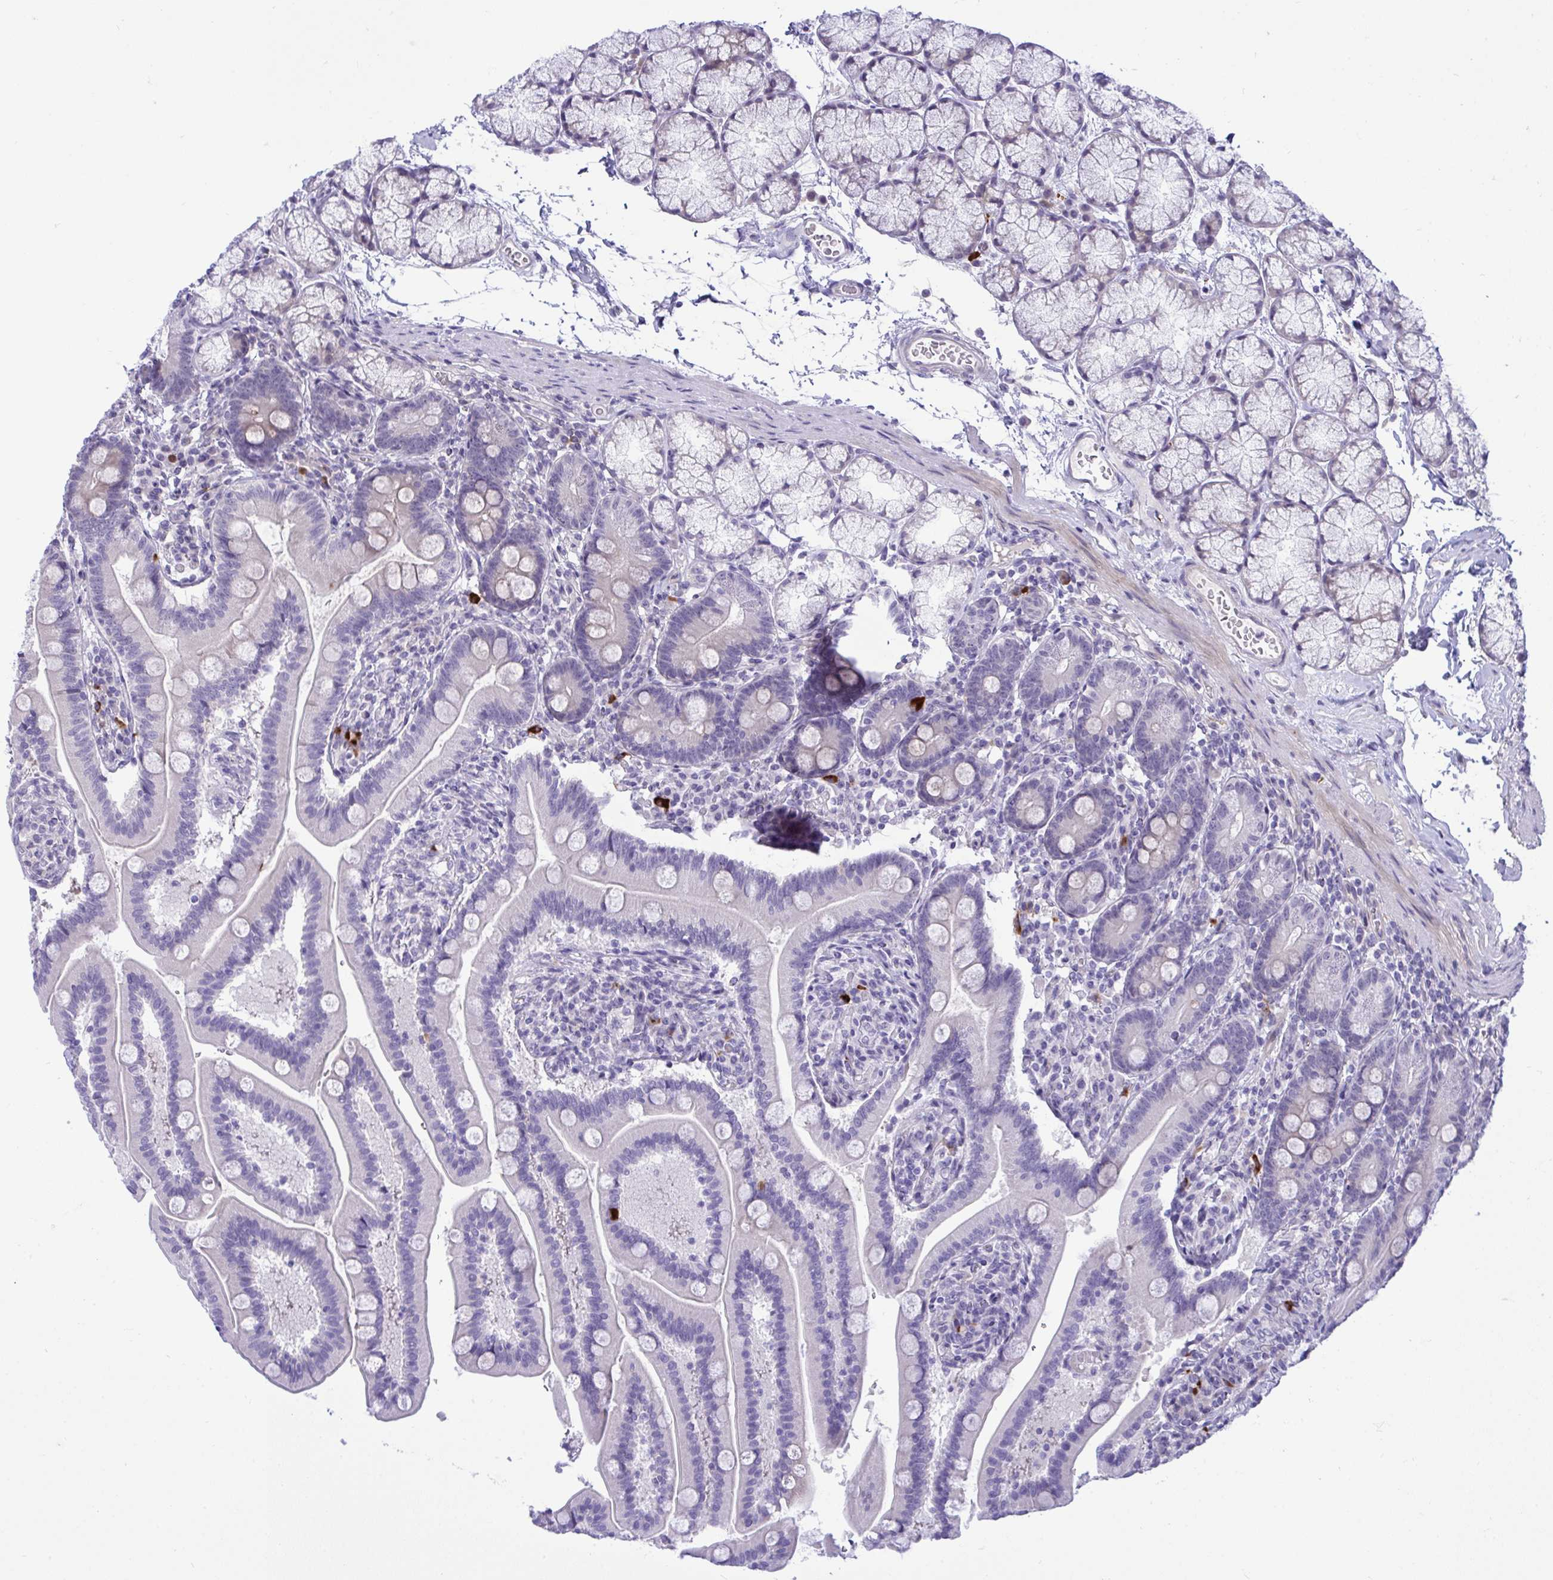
{"staining": {"intensity": "negative", "quantity": "none", "location": "none"}, "tissue": "duodenum", "cell_type": "Glandular cells", "image_type": "normal", "snomed": [{"axis": "morphology", "description": "Normal tissue, NOS"}, {"axis": "topography", "description": "Duodenum"}], "caption": "DAB immunohistochemical staining of benign human duodenum shows no significant staining in glandular cells. (DAB IHC with hematoxylin counter stain).", "gene": "HMBOX1", "patient": {"sex": "female", "age": 67}}